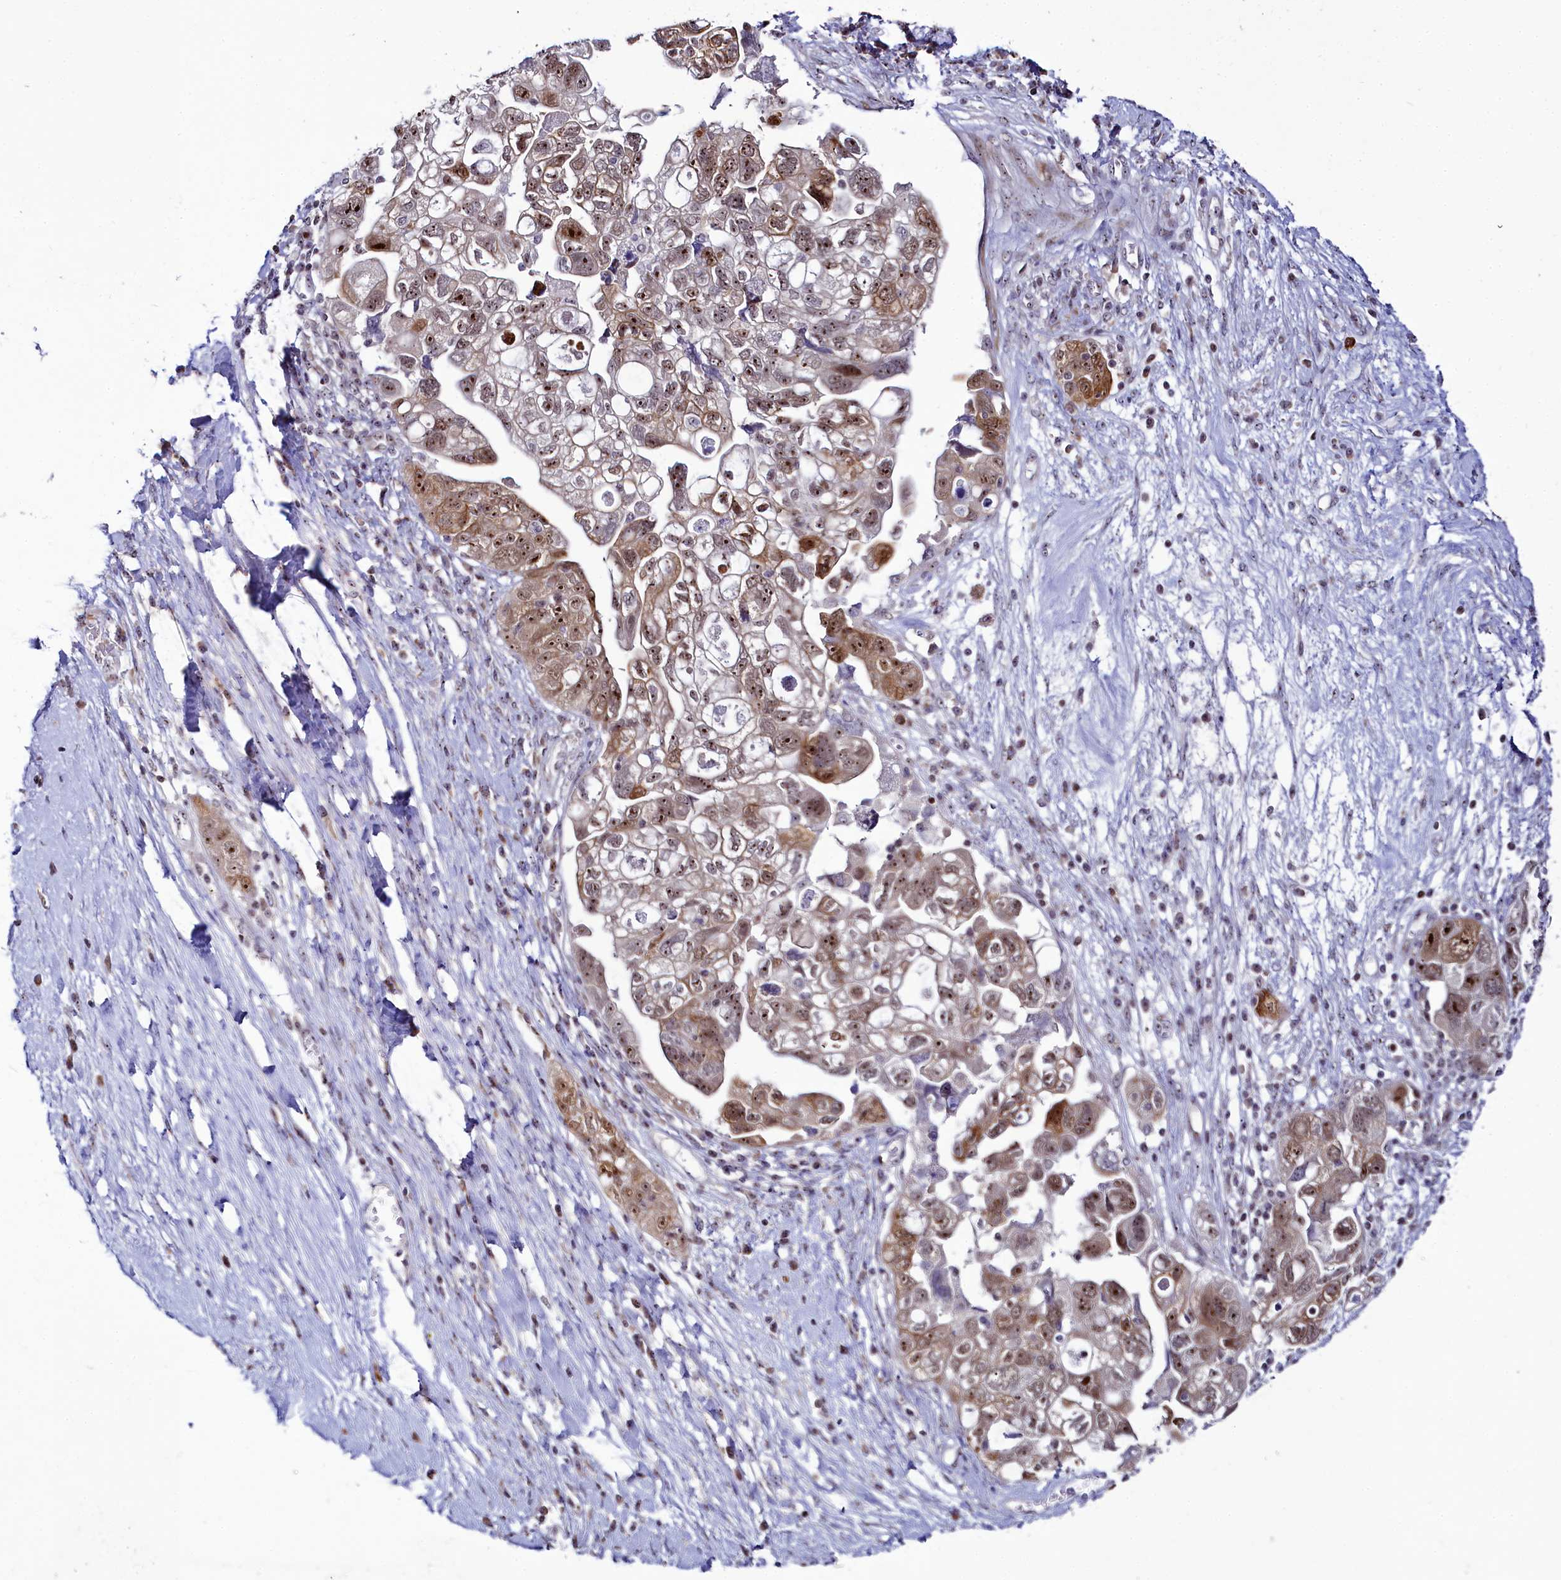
{"staining": {"intensity": "moderate", "quantity": ">75%", "location": "cytoplasmic/membranous,nuclear"}, "tissue": "ovarian cancer", "cell_type": "Tumor cells", "image_type": "cancer", "snomed": [{"axis": "morphology", "description": "Carcinoma, NOS"}, {"axis": "morphology", "description": "Cystadenocarcinoma, serous, NOS"}, {"axis": "topography", "description": "Ovary"}], "caption": "Ovarian cancer tissue displays moderate cytoplasmic/membranous and nuclear expression in about >75% of tumor cells", "gene": "TCOF1", "patient": {"sex": "female", "age": 69}}